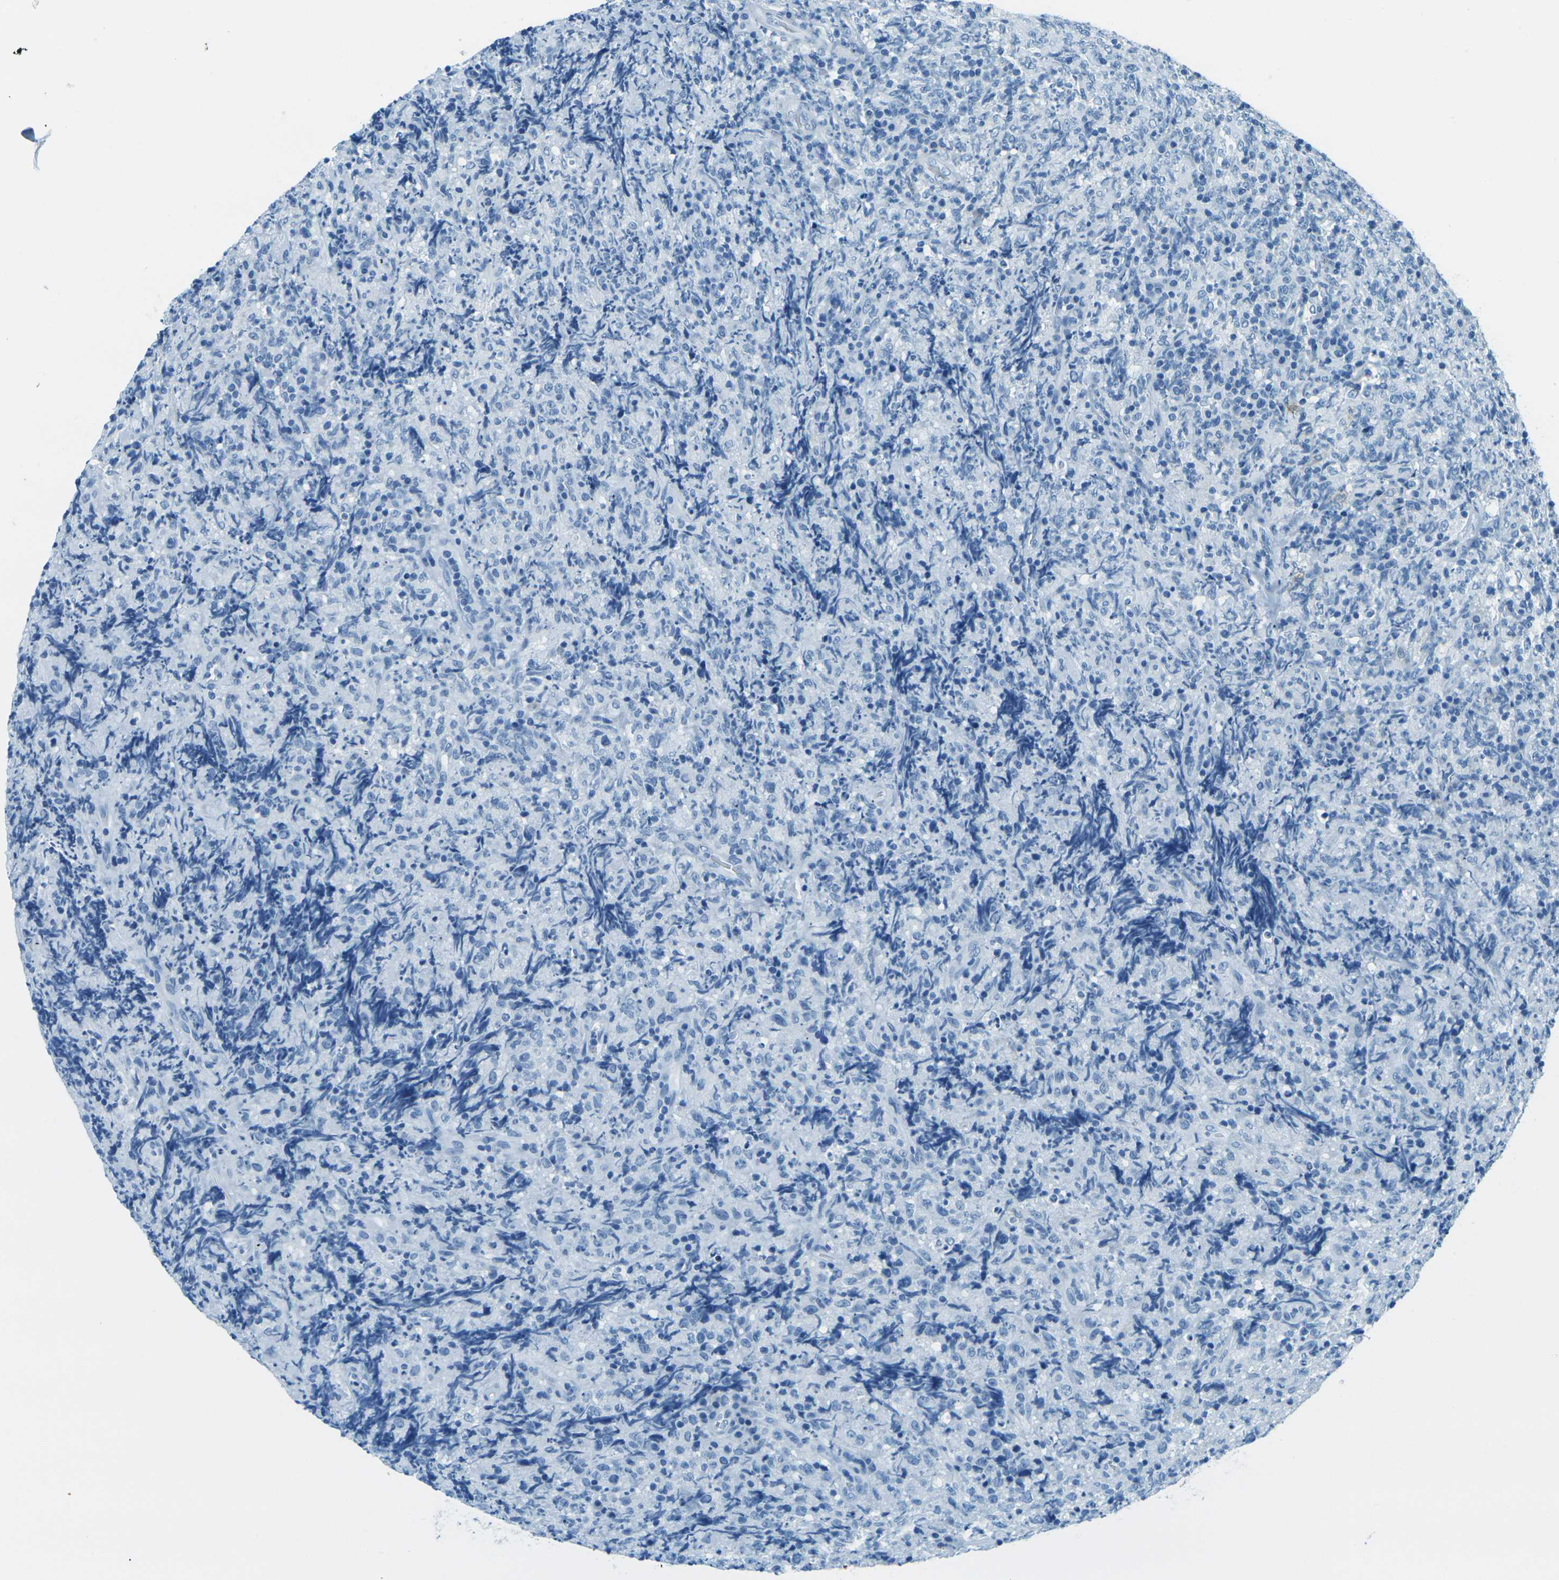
{"staining": {"intensity": "negative", "quantity": "none", "location": "none"}, "tissue": "lymphoma", "cell_type": "Tumor cells", "image_type": "cancer", "snomed": [{"axis": "morphology", "description": "Malignant lymphoma, non-Hodgkin's type, High grade"}, {"axis": "topography", "description": "Tonsil"}], "caption": "Immunohistochemistry histopathology image of lymphoma stained for a protein (brown), which displays no positivity in tumor cells.", "gene": "OCLN", "patient": {"sex": "female", "age": 36}}